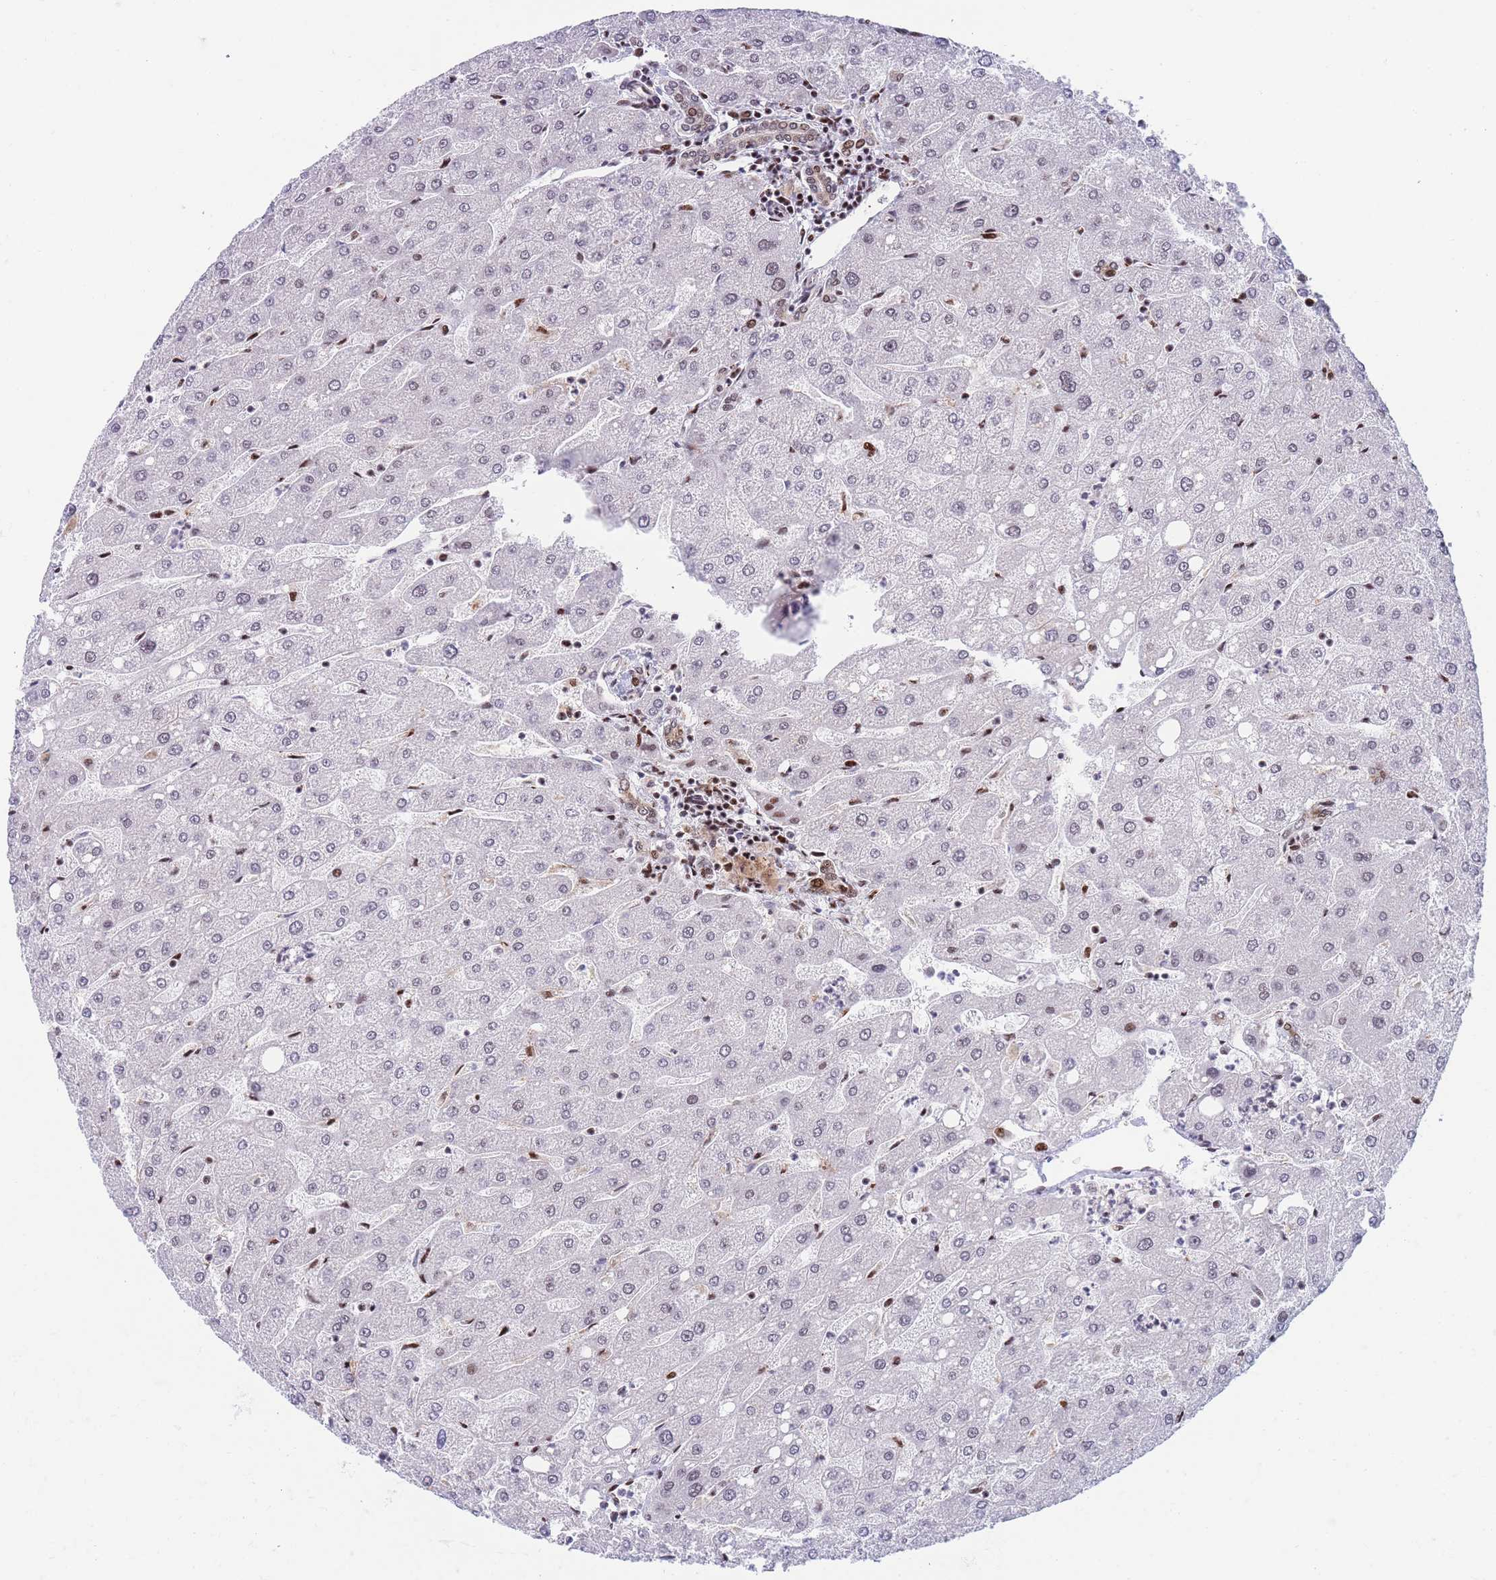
{"staining": {"intensity": "negative", "quantity": "none", "location": "none"}, "tissue": "liver", "cell_type": "Cholangiocytes", "image_type": "normal", "snomed": [{"axis": "morphology", "description": "Normal tissue, NOS"}, {"axis": "topography", "description": "Liver"}], "caption": "A histopathology image of liver stained for a protein reveals no brown staining in cholangiocytes.", "gene": "DNAJC3", "patient": {"sex": "male", "age": 67}}